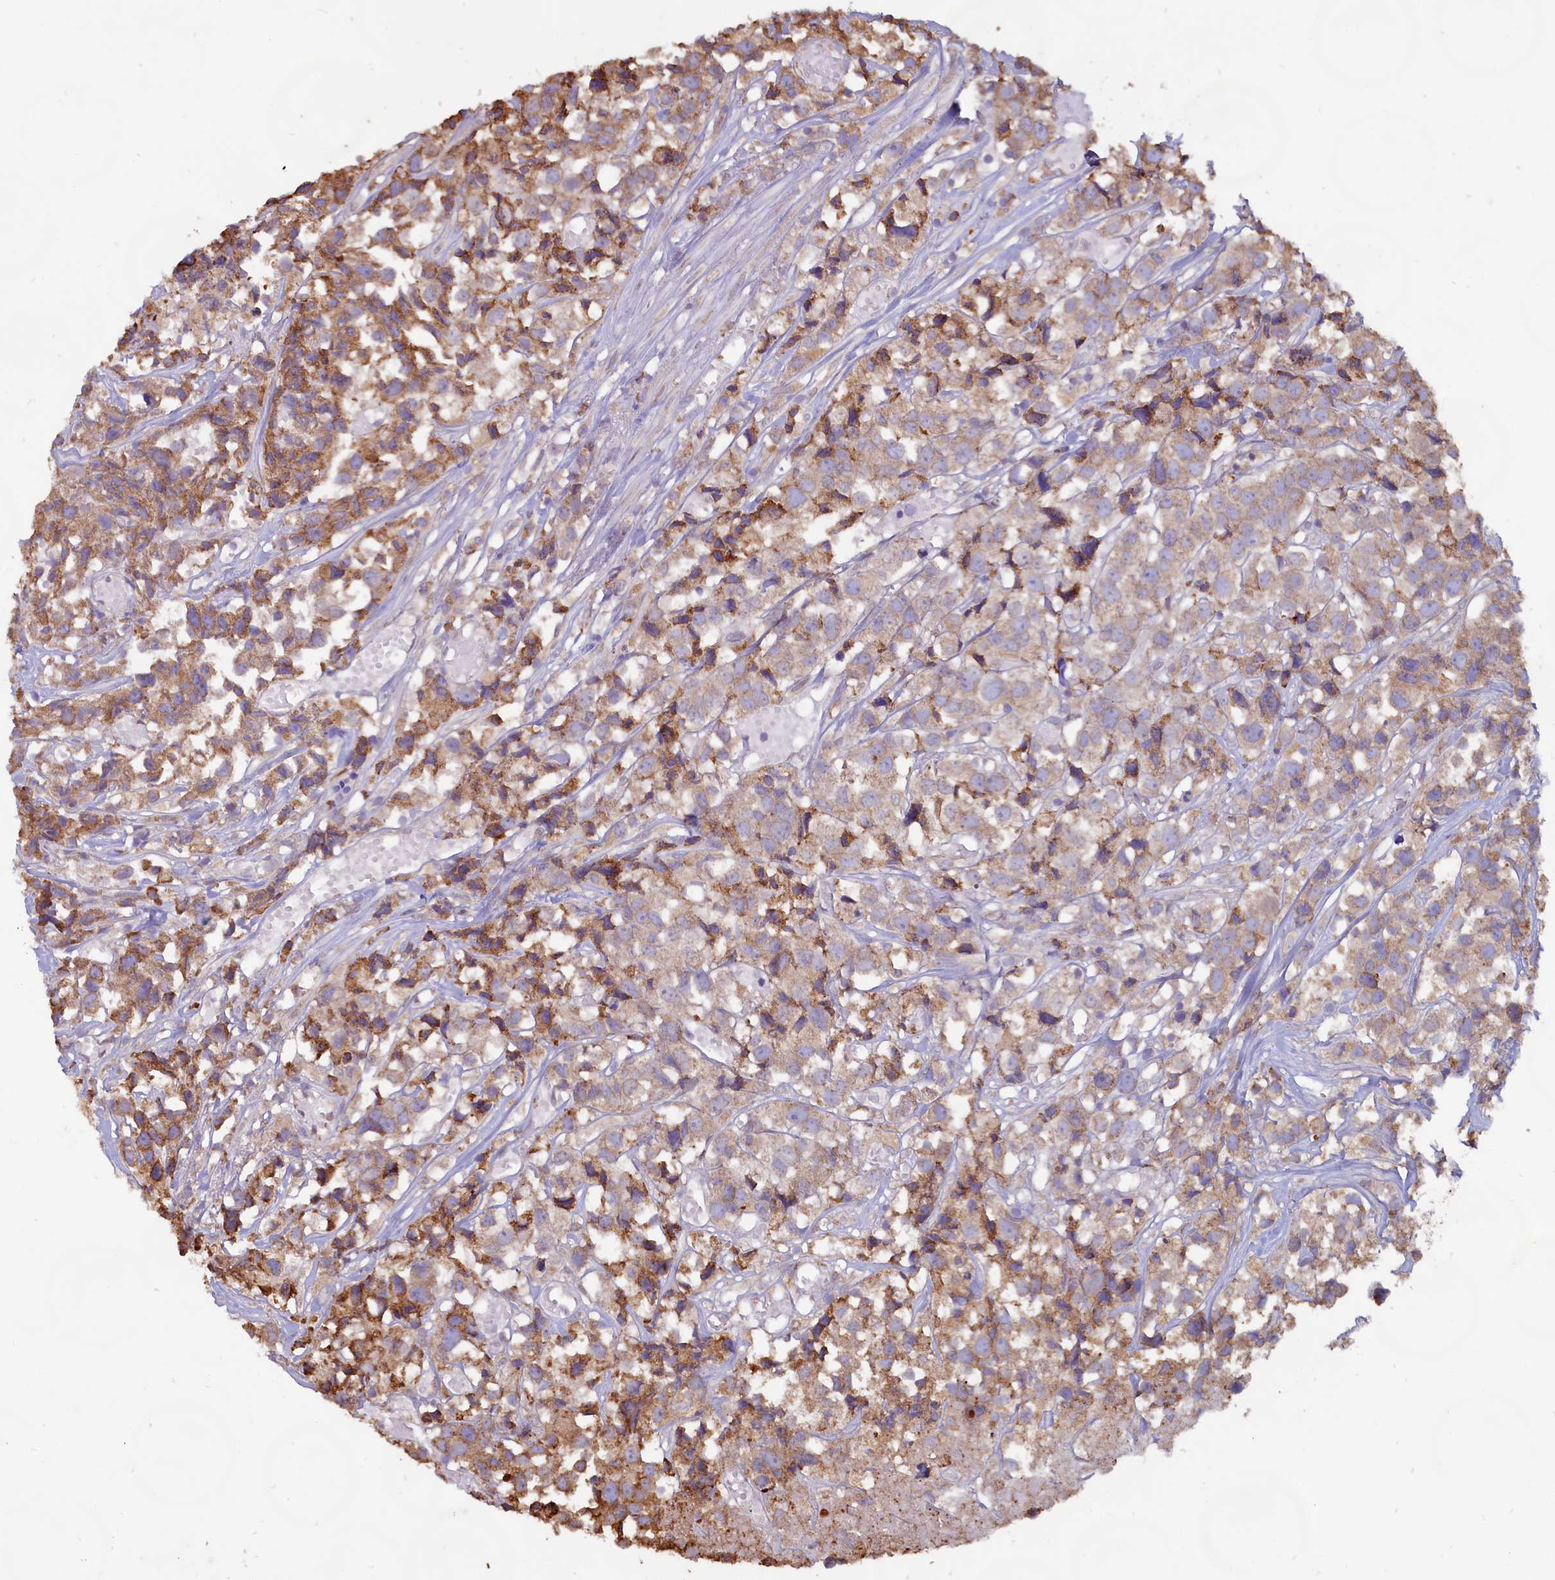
{"staining": {"intensity": "moderate", "quantity": "25%-75%", "location": "cytoplasmic/membranous"}, "tissue": "urothelial cancer", "cell_type": "Tumor cells", "image_type": "cancer", "snomed": [{"axis": "morphology", "description": "Urothelial carcinoma, High grade"}, {"axis": "topography", "description": "Urinary bladder"}], "caption": "A histopathology image of human high-grade urothelial carcinoma stained for a protein reveals moderate cytoplasmic/membranous brown staining in tumor cells. (DAB IHC with brightfield microscopy, high magnification).", "gene": "TBC1D19", "patient": {"sex": "female", "age": 75}}